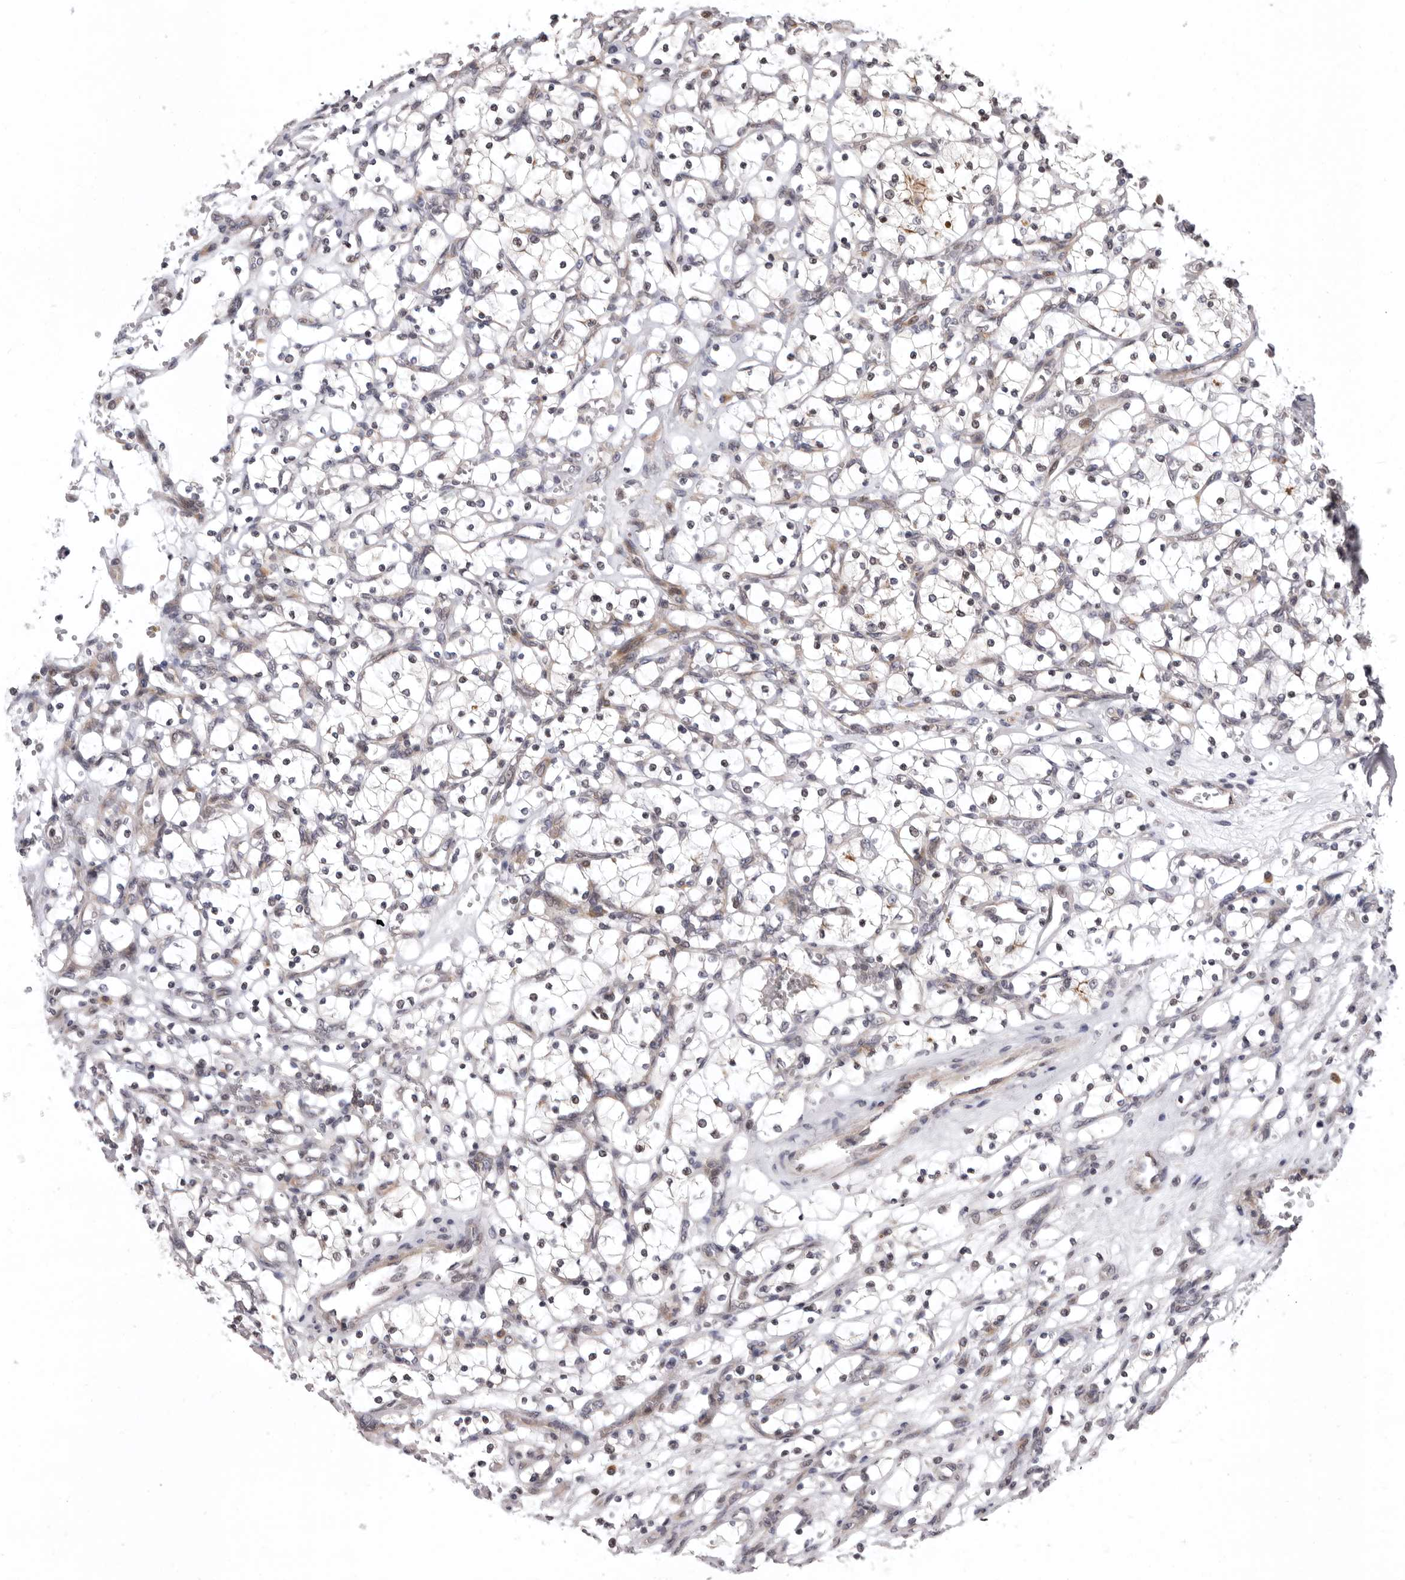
{"staining": {"intensity": "weak", "quantity": "25%-75%", "location": "nuclear"}, "tissue": "renal cancer", "cell_type": "Tumor cells", "image_type": "cancer", "snomed": [{"axis": "morphology", "description": "Adenocarcinoma, NOS"}, {"axis": "topography", "description": "Kidney"}], "caption": "This image reveals immunohistochemistry (IHC) staining of human adenocarcinoma (renal), with low weak nuclear staining in about 25%-75% of tumor cells.", "gene": "AZIN1", "patient": {"sex": "female", "age": 69}}